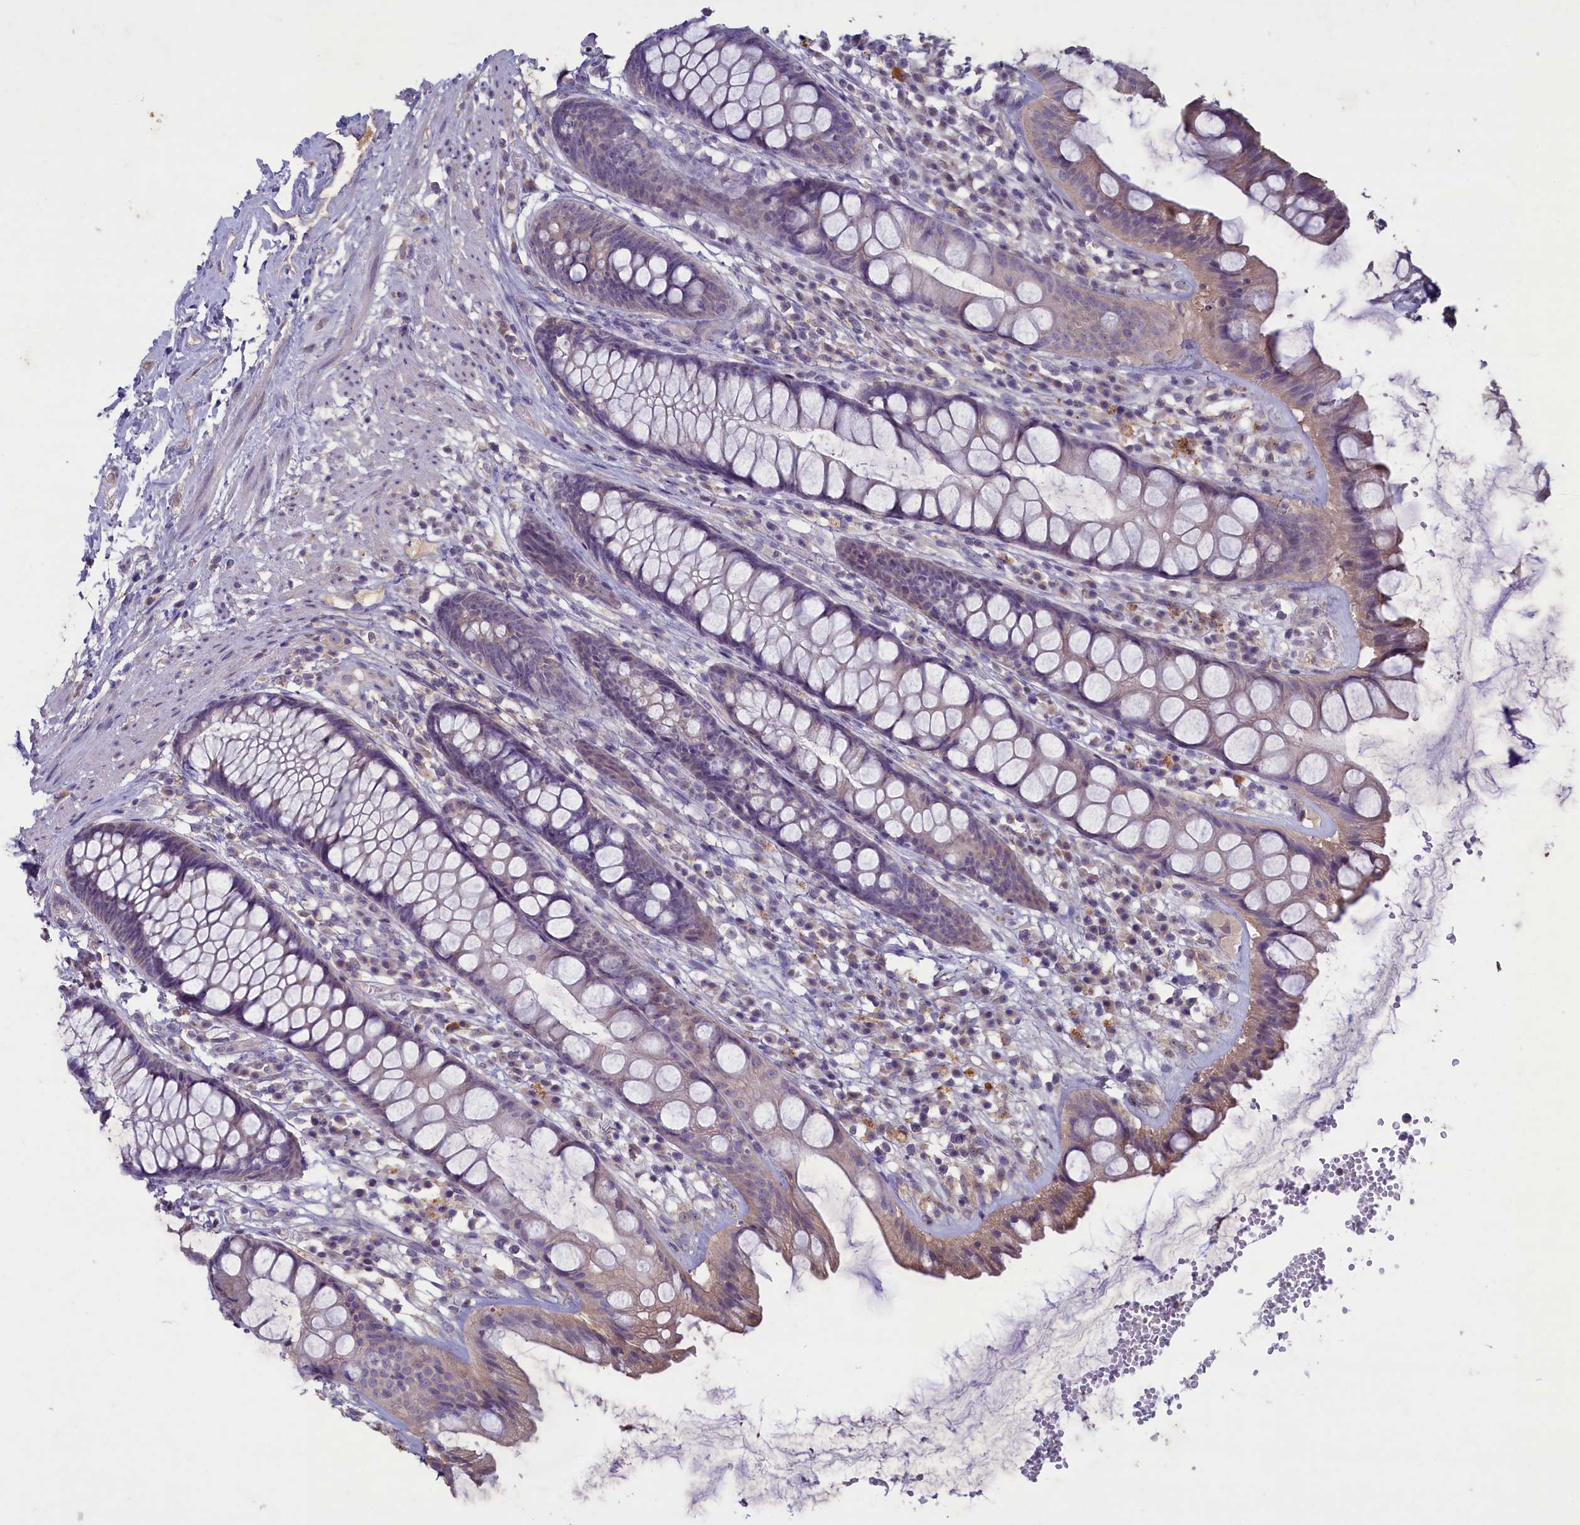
{"staining": {"intensity": "weak", "quantity": "<25%", "location": "cytoplasmic/membranous"}, "tissue": "rectum", "cell_type": "Glandular cells", "image_type": "normal", "snomed": [{"axis": "morphology", "description": "Normal tissue, NOS"}, {"axis": "topography", "description": "Rectum"}], "caption": "Immunohistochemistry micrograph of normal rectum: rectum stained with DAB (3,3'-diaminobenzidine) shows no significant protein staining in glandular cells.", "gene": "ATF7IP2", "patient": {"sex": "male", "age": 74}}